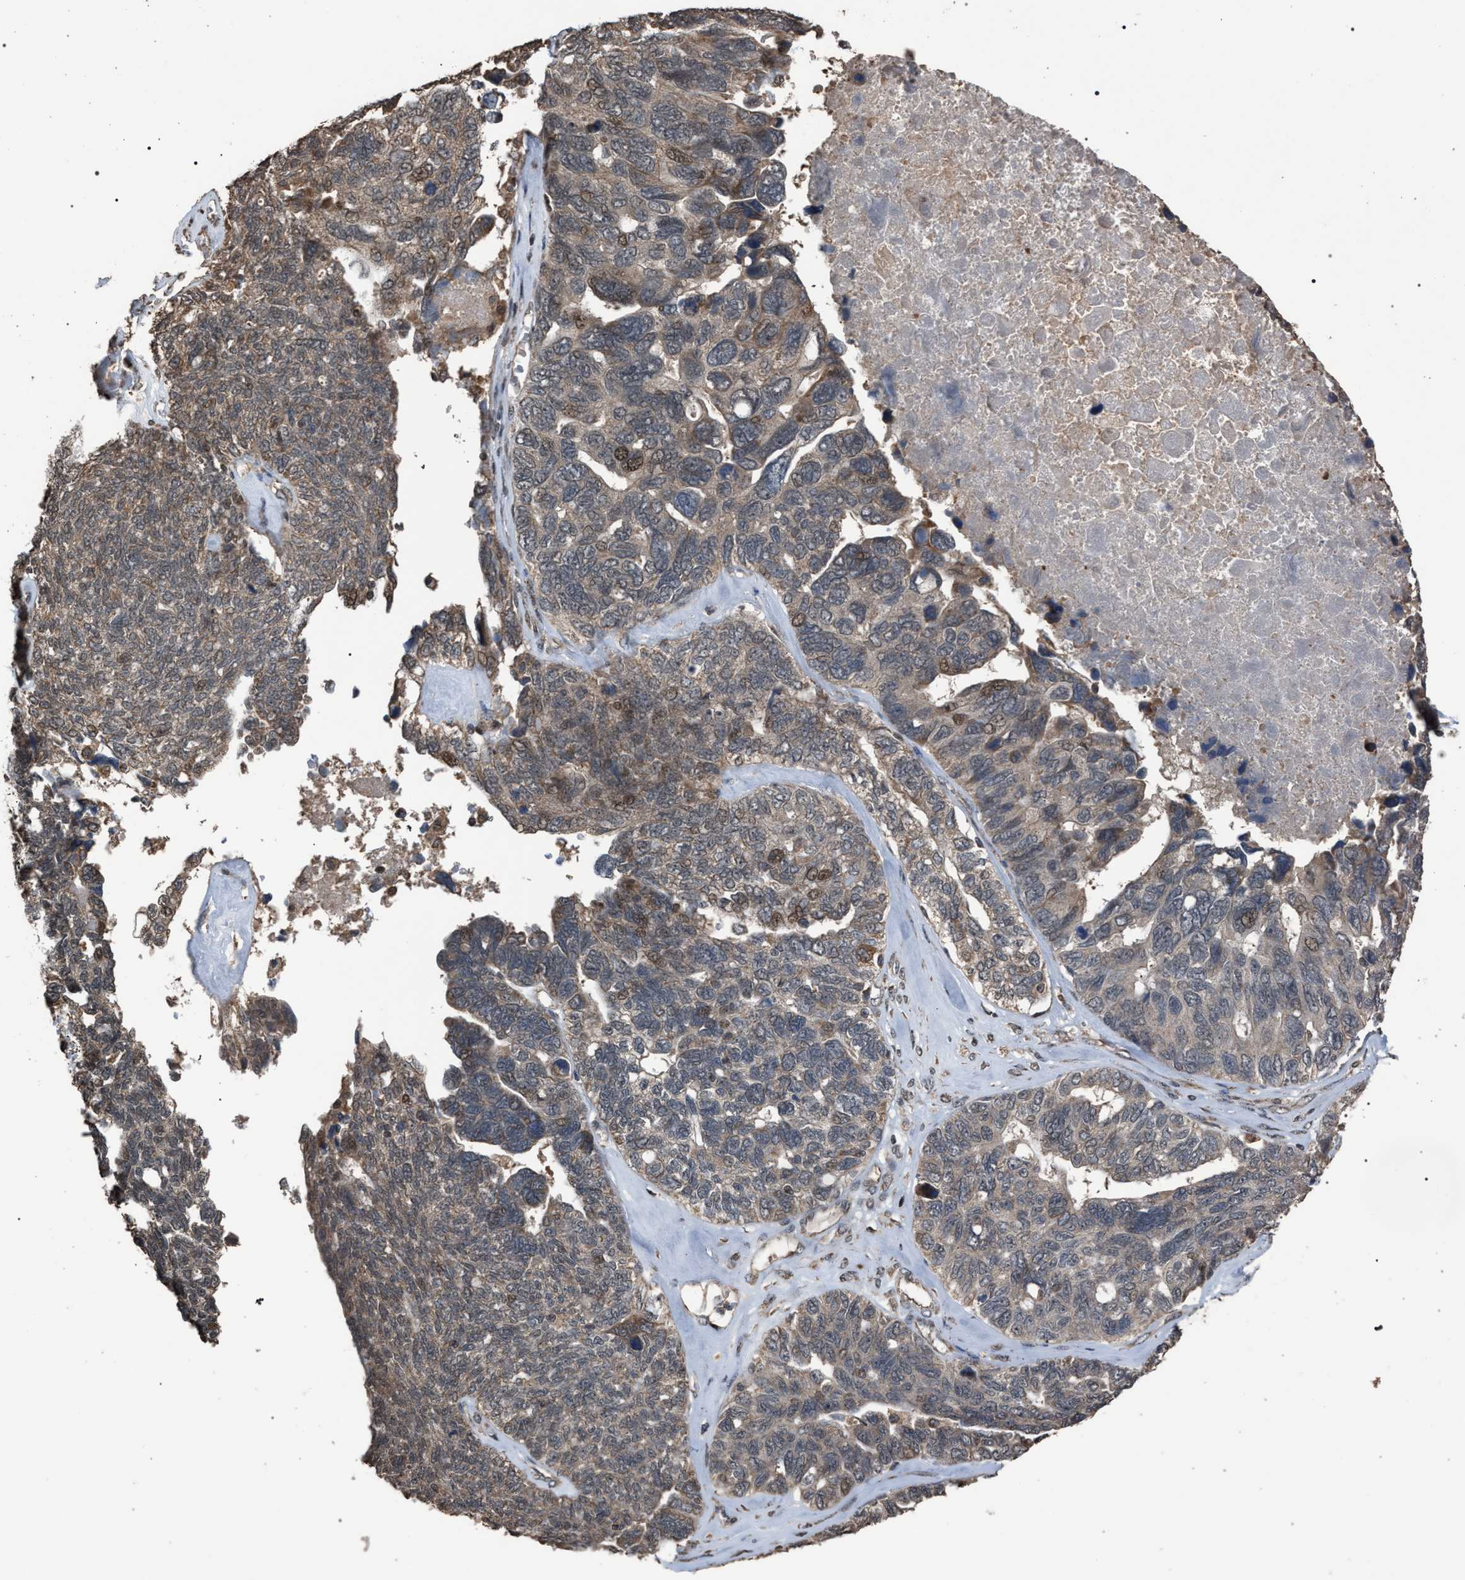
{"staining": {"intensity": "weak", "quantity": "25%-75%", "location": "cytoplasmic/membranous,nuclear"}, "tissue": "ovarian cancer", "cell_type": "Tumor cells", "image_type": "cancer", "snomed": [{"axis": "morphology", "description": "Cystadenocarcinoma, serous, NOS"}, {"axis": "topography", "description": "Ovary"}], "caption": "A brown stain highlights weak cytoplasmic/membranous and nuclear expression of a protein in human ovarian cancer (serous cystadenocarcinoma) tumor cells.", "gene": "NAA35", "patient": {"sex": "female", "age": 79}}